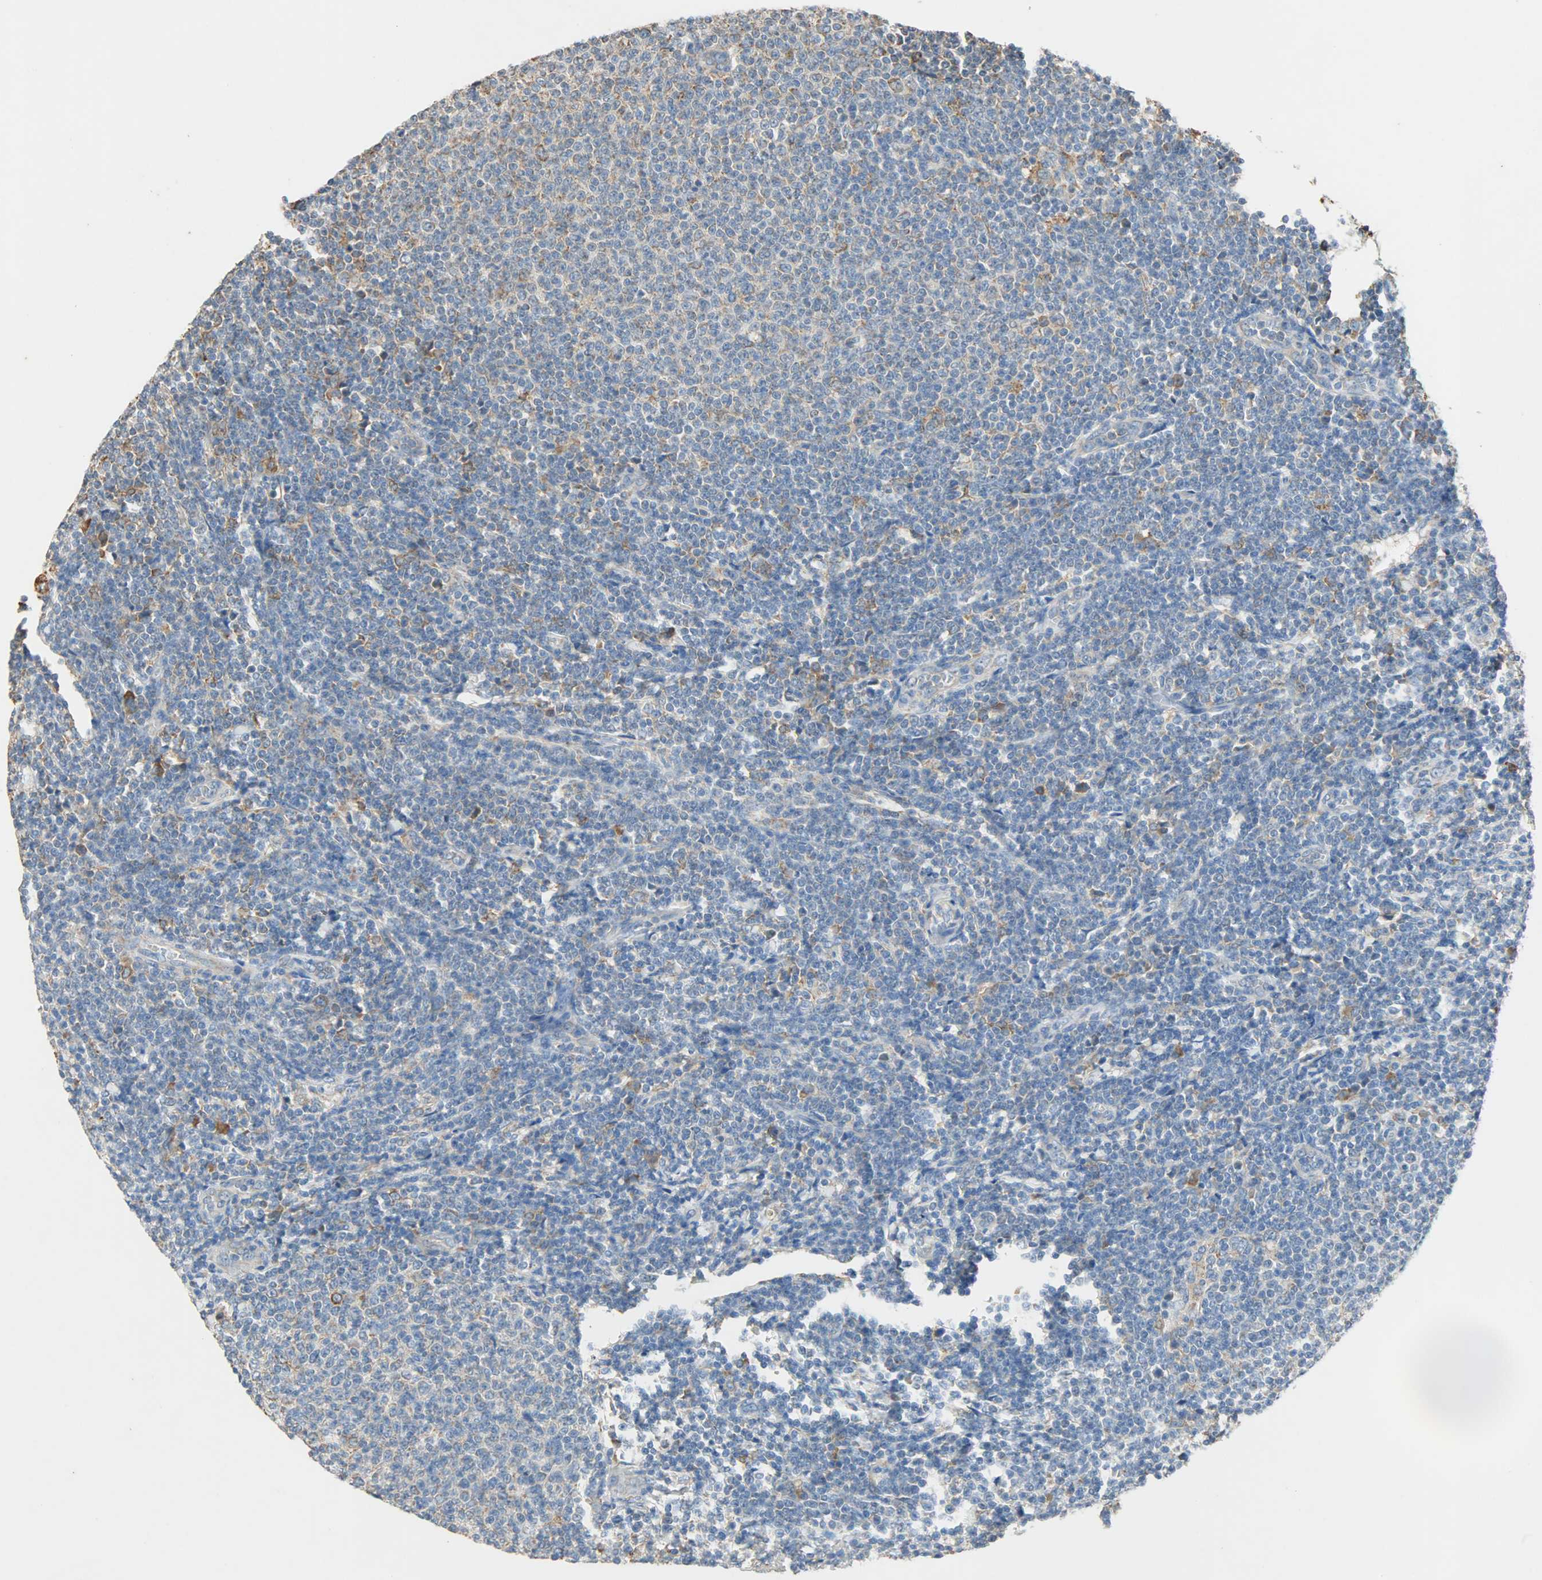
{"staining": {"intensity": "weak", "quantity": "25%-75%", "location": "cytoplasmic/membranous"}, "tissue": "lymphoma", "cell_type": "Tumor cells", "image_type": "cancer", "snomed": [{"axis": "morphology", "description": "Malignant lymphoma, non-Hodgkin's type, Low grade"}, {"axis": "topography", "description": "Lymph node"}], "caption": "Low-grade malignant lymphoma, non-Hodgkin's type stained for a protein displays weak cytoplasmic/membranous positivity in tumor cells.", "gene": "HSPA5", "patient": {"sex": "male", "age": 66}}